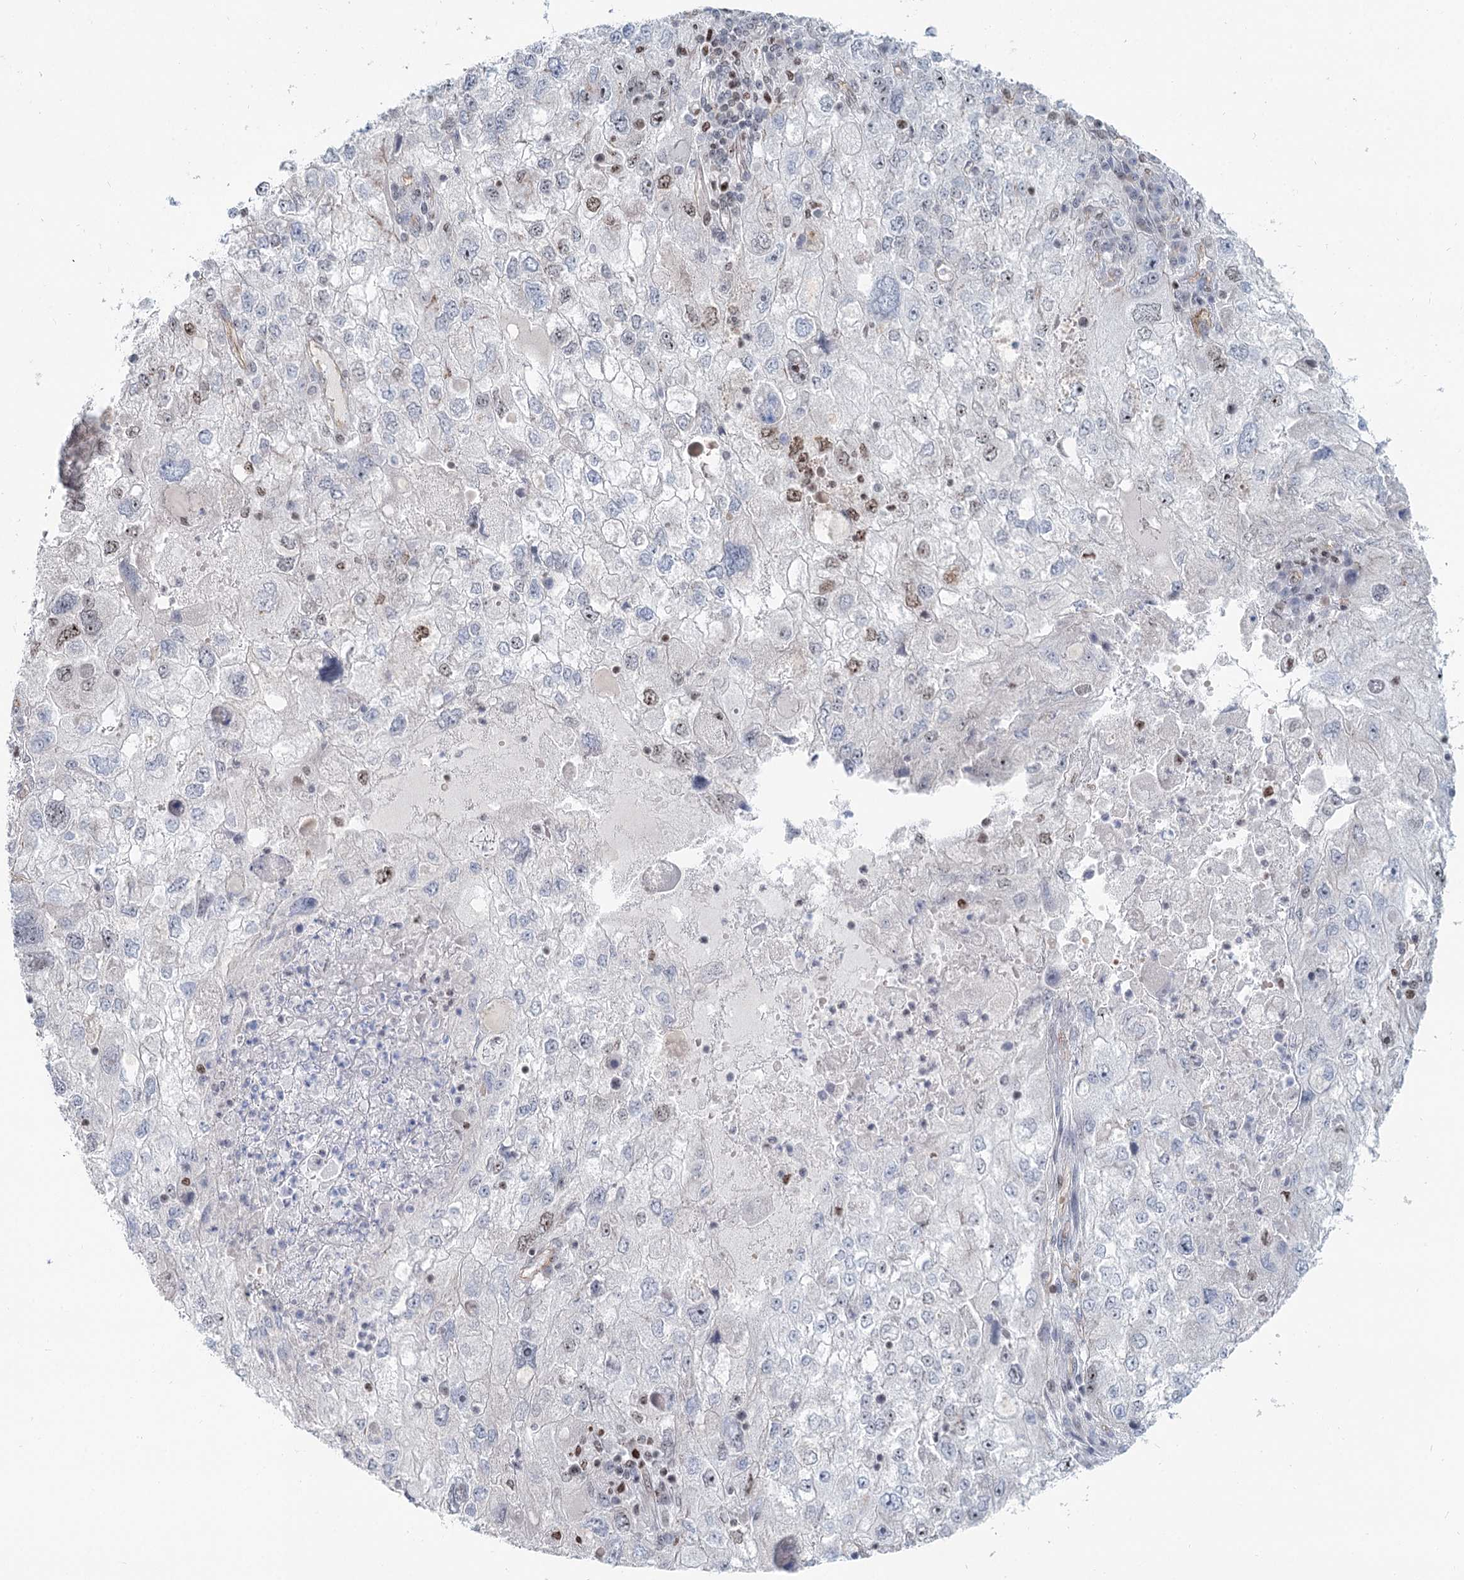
{"staining": {"intensity": "weak", "quantity": "<25%", "location": "nuclear"}, "tissue": "endometrial cancer", "cell_type": "Tumor cells", "image_type": "cancer", "snomed": [{"axis": "morphology", "description": "Adenocarcinoma, NOS"}, {"axis": "topography", "description": "Endometrium"}], "caption": "High power microscopy histopathology image of an immunohistochemistry (IHC) histopathology image of endometrial cancer, revealing no significant expression in tumor cells.", "gene": "ZFYVE28", "patient": {"sex": "female", "age": 49}}